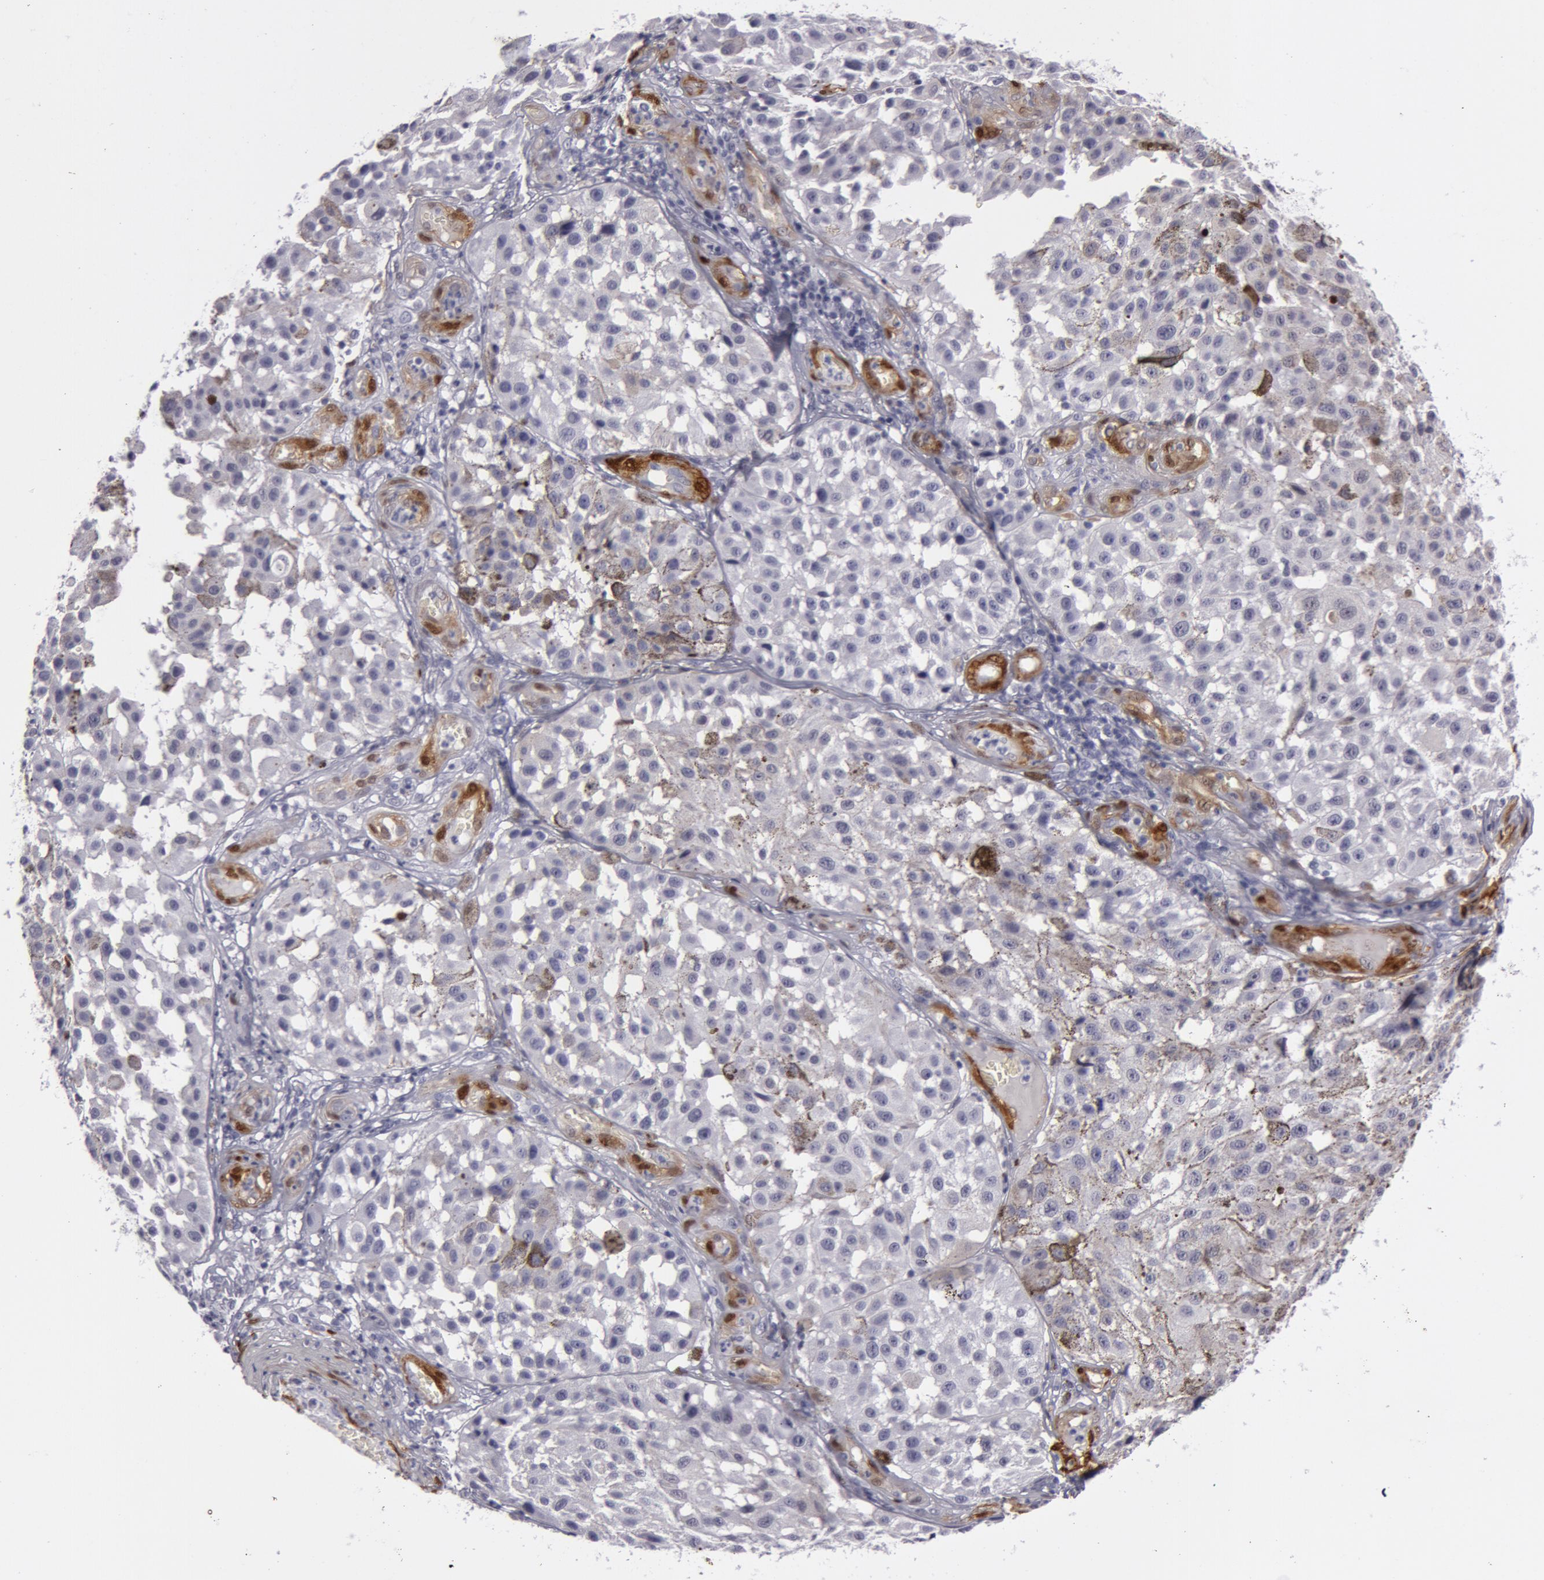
{"staining": {"intensity": "negative", "quantity": "none", "location": "none"}, "tissue": "melanoma", "cell_type": "Tumor cells", "image_type": "cancer", "snomed": [{"axis": "morphology", "description": "Malignant melanoma, NOS"}, {"axis": "topography", "description": "Skin"}], "caption": "Immunohistochemical staining of human malignant melanoma demonstrates no significant positivity in tumor cells.", "gene": "TAGLN", "patient": {"sex": "female", "age": 64}}